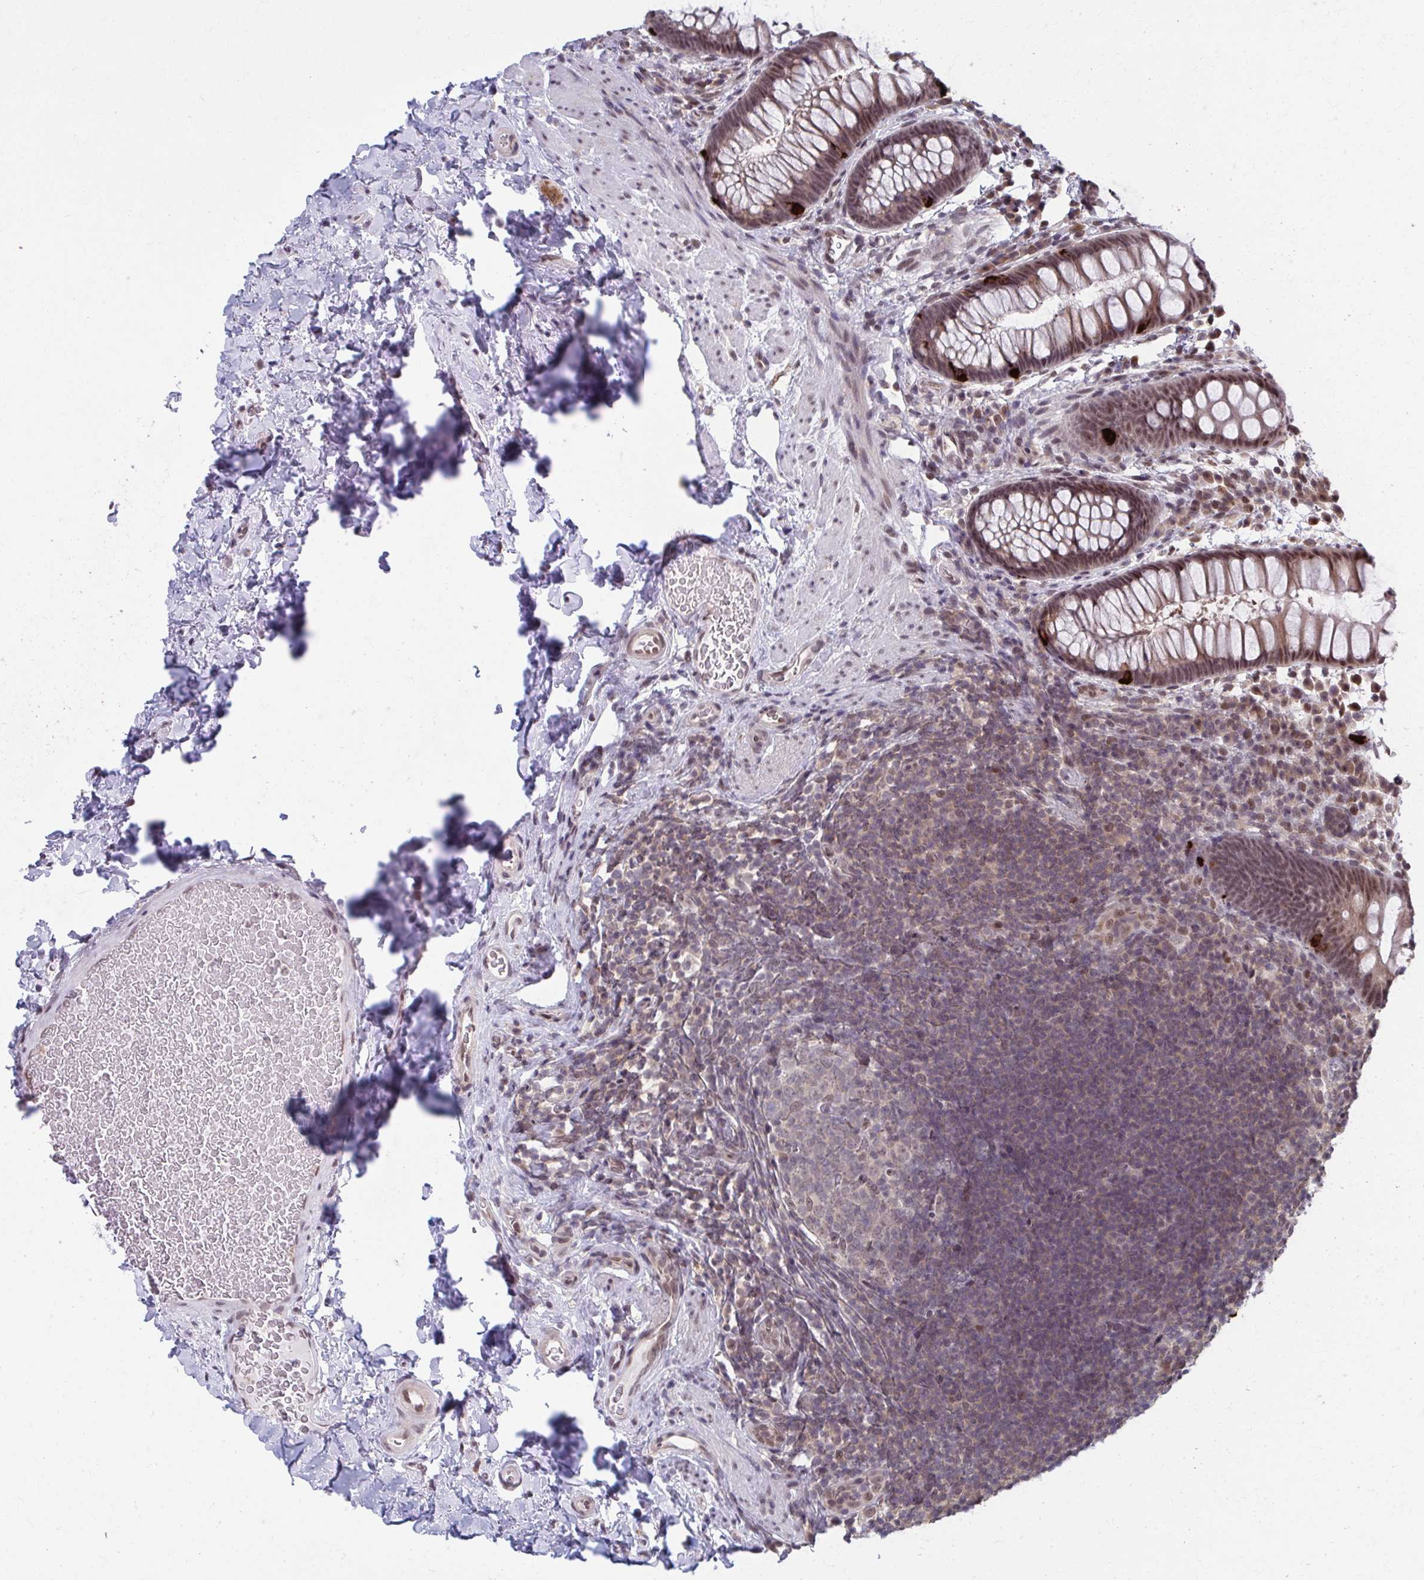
{"staining": {"intensity": "moderate", "quantity": ">75%", "location": "cytoplasmic/membranous,nuclear"}, "tissue": "rectum", "cell_type": "Glandular cells", "image_type": "normal", "snomed": [{"axis": "morphology", "description": "Normal tissue, NOS"}, {"axis": "topography", "description": "Rectum"}], "caption": "Immunohistochemical staining of unremarkable human rectum displays moderate cytoplasmic/membranous,nuclear protein positivity in about >75% of glandular cells.", "gene": "SETBP1", "patient": {"sex": "female", "age": 69}}